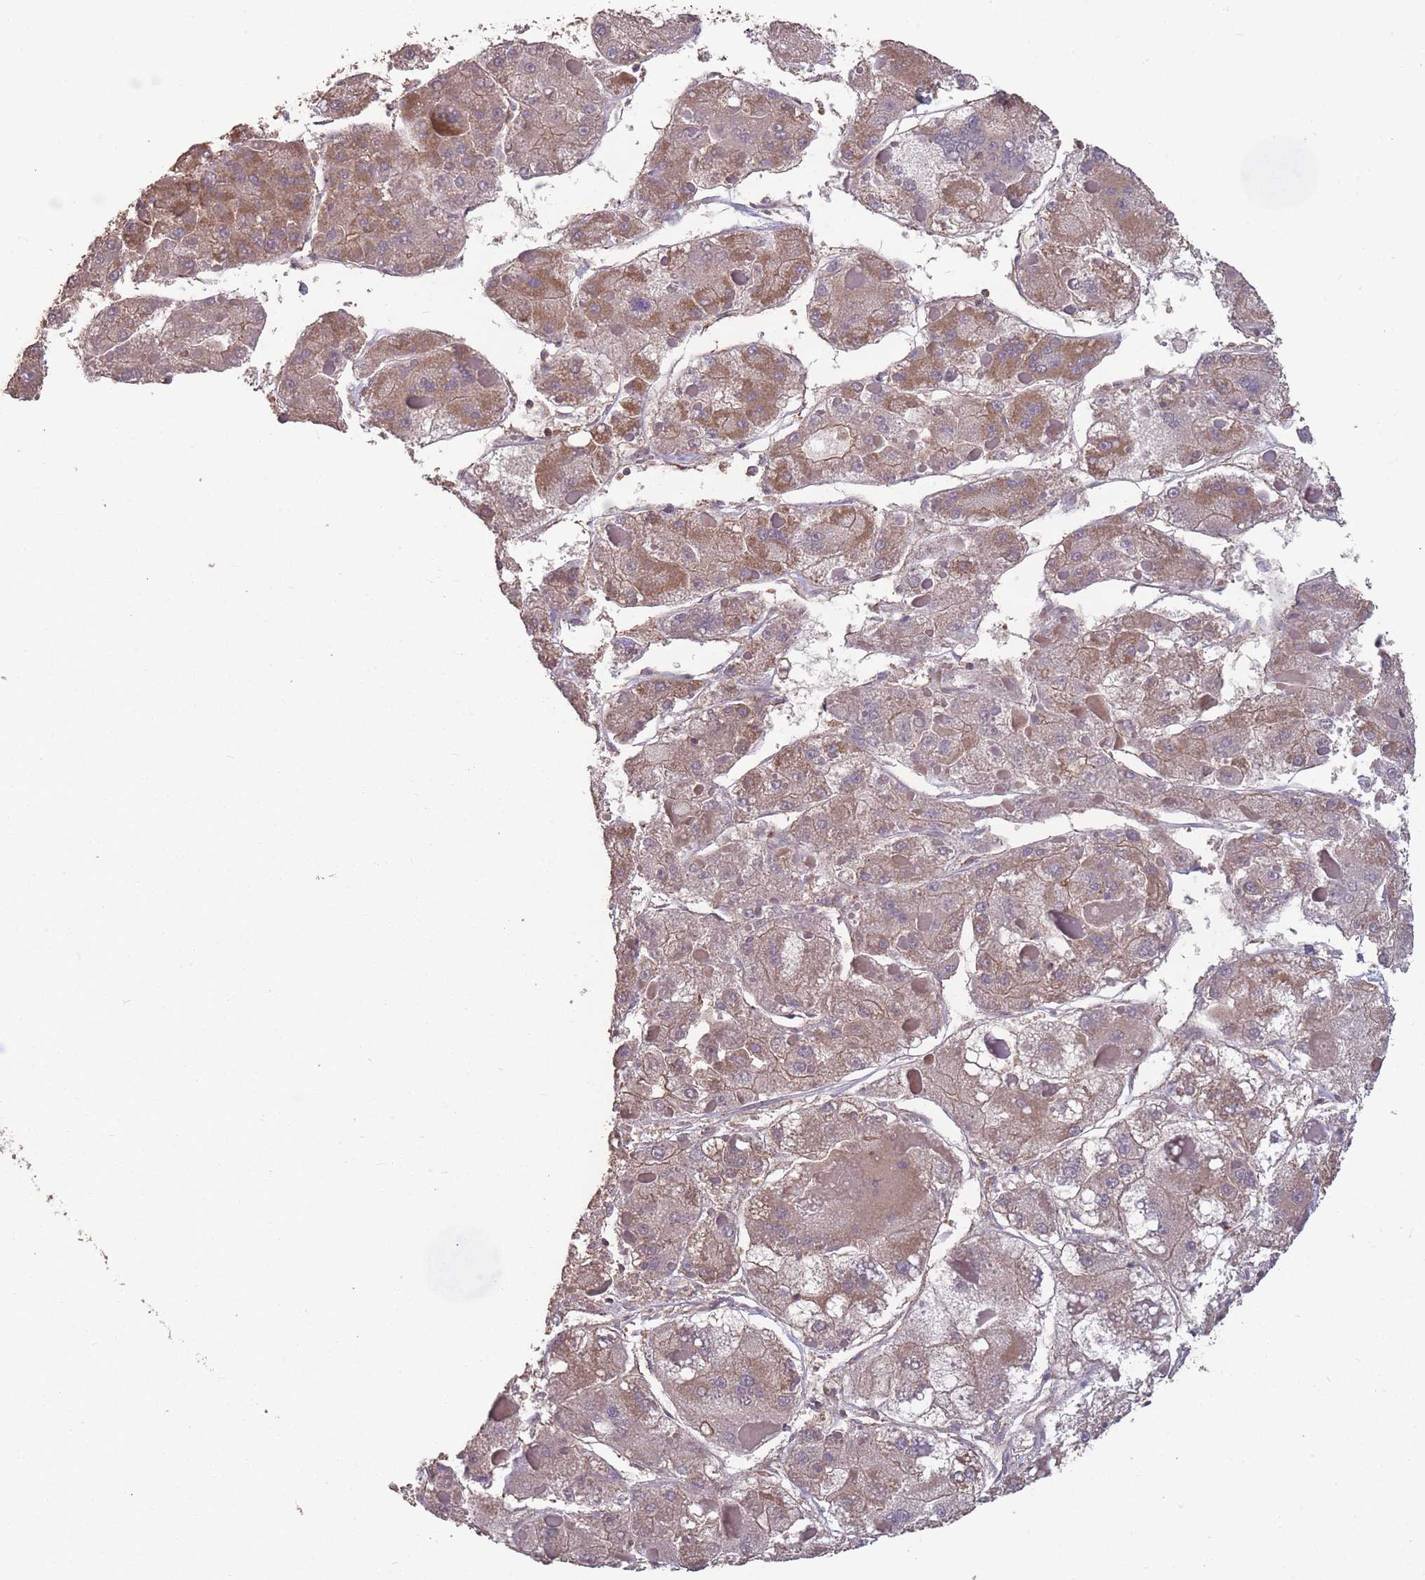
{"staining": {"intensity": "weak", "quantity": ">75%", "location": "cytoplasmic/membranous"}, "tissue": "liver cancer", "cell_type": "Tumor cells", "image_type": "cancer", "snomed": [{"axis": "morphology", "description": "Carcinoma, Hepatocellular, NOS"}, {"axis": "topography", "description": "Liver"}], "caption": "Human hepatocellular carcinoma (liver) stained with a protein marker shows weak staining in tumor cells.", "gene": "NUDT21", "patient": {"sex": "female", "age": 73}}